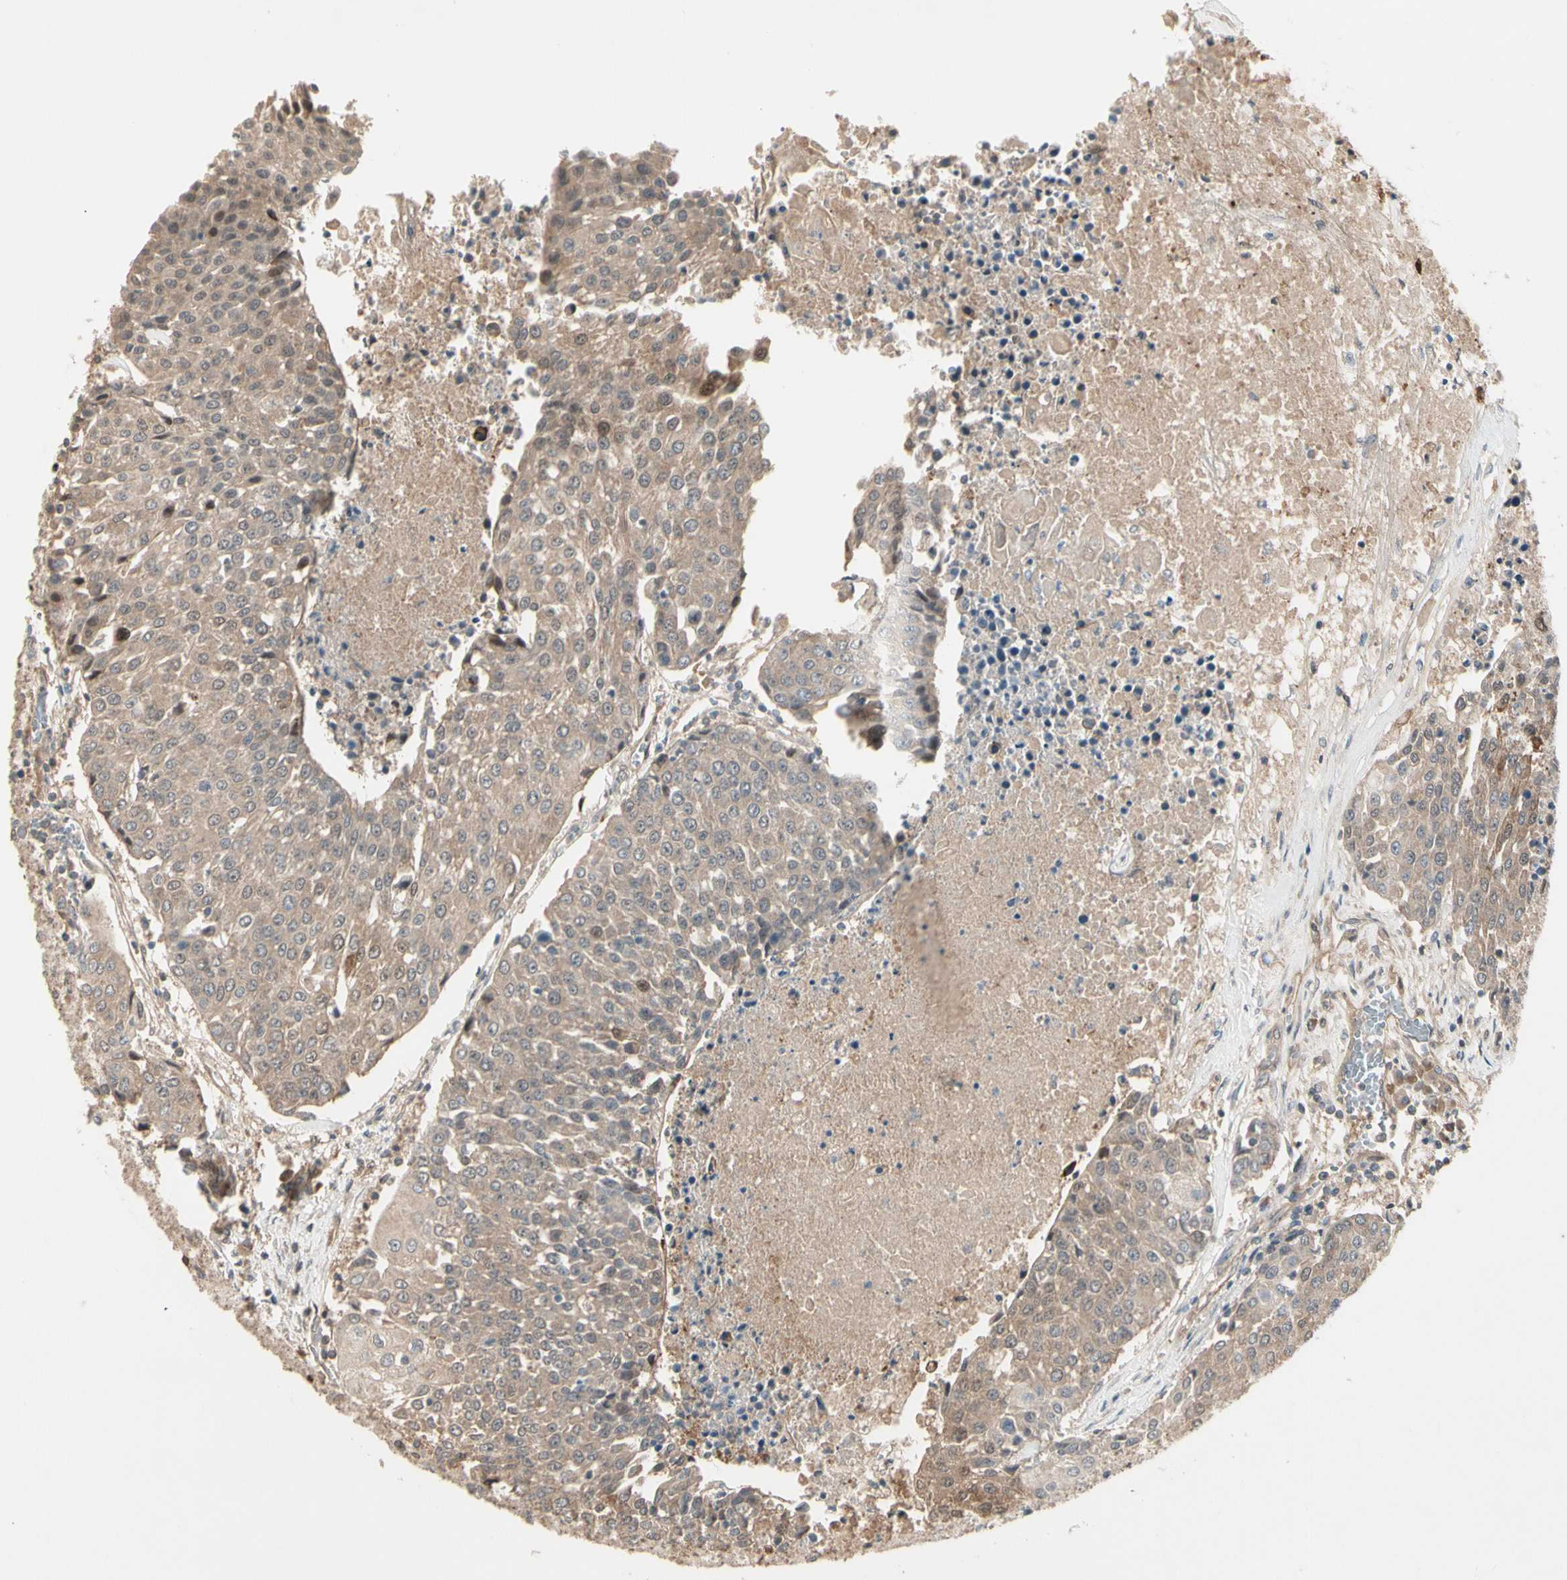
{"staining": {"intensity": "weak", "quantity": ">75%", "location": "cytoplasmic/membranous"}, "tissue": "urothelial cancer", "cell_type": "Tumor cells", "image_type": "cancer", "snomed": [{"axis": "morphology", "description": "Urothelial carcinoma, High grade"}, {"axis": "topography", "description": "Urinary bladder"}], "caption": "A histopathology image of high-grade urothelial carcinoma stained for a protein demonstrates weak cytoplasmic/membranous brown staining in tumor cells.", "gene": "ATG4C", "patient": {"sex": "female", "age": 85}}